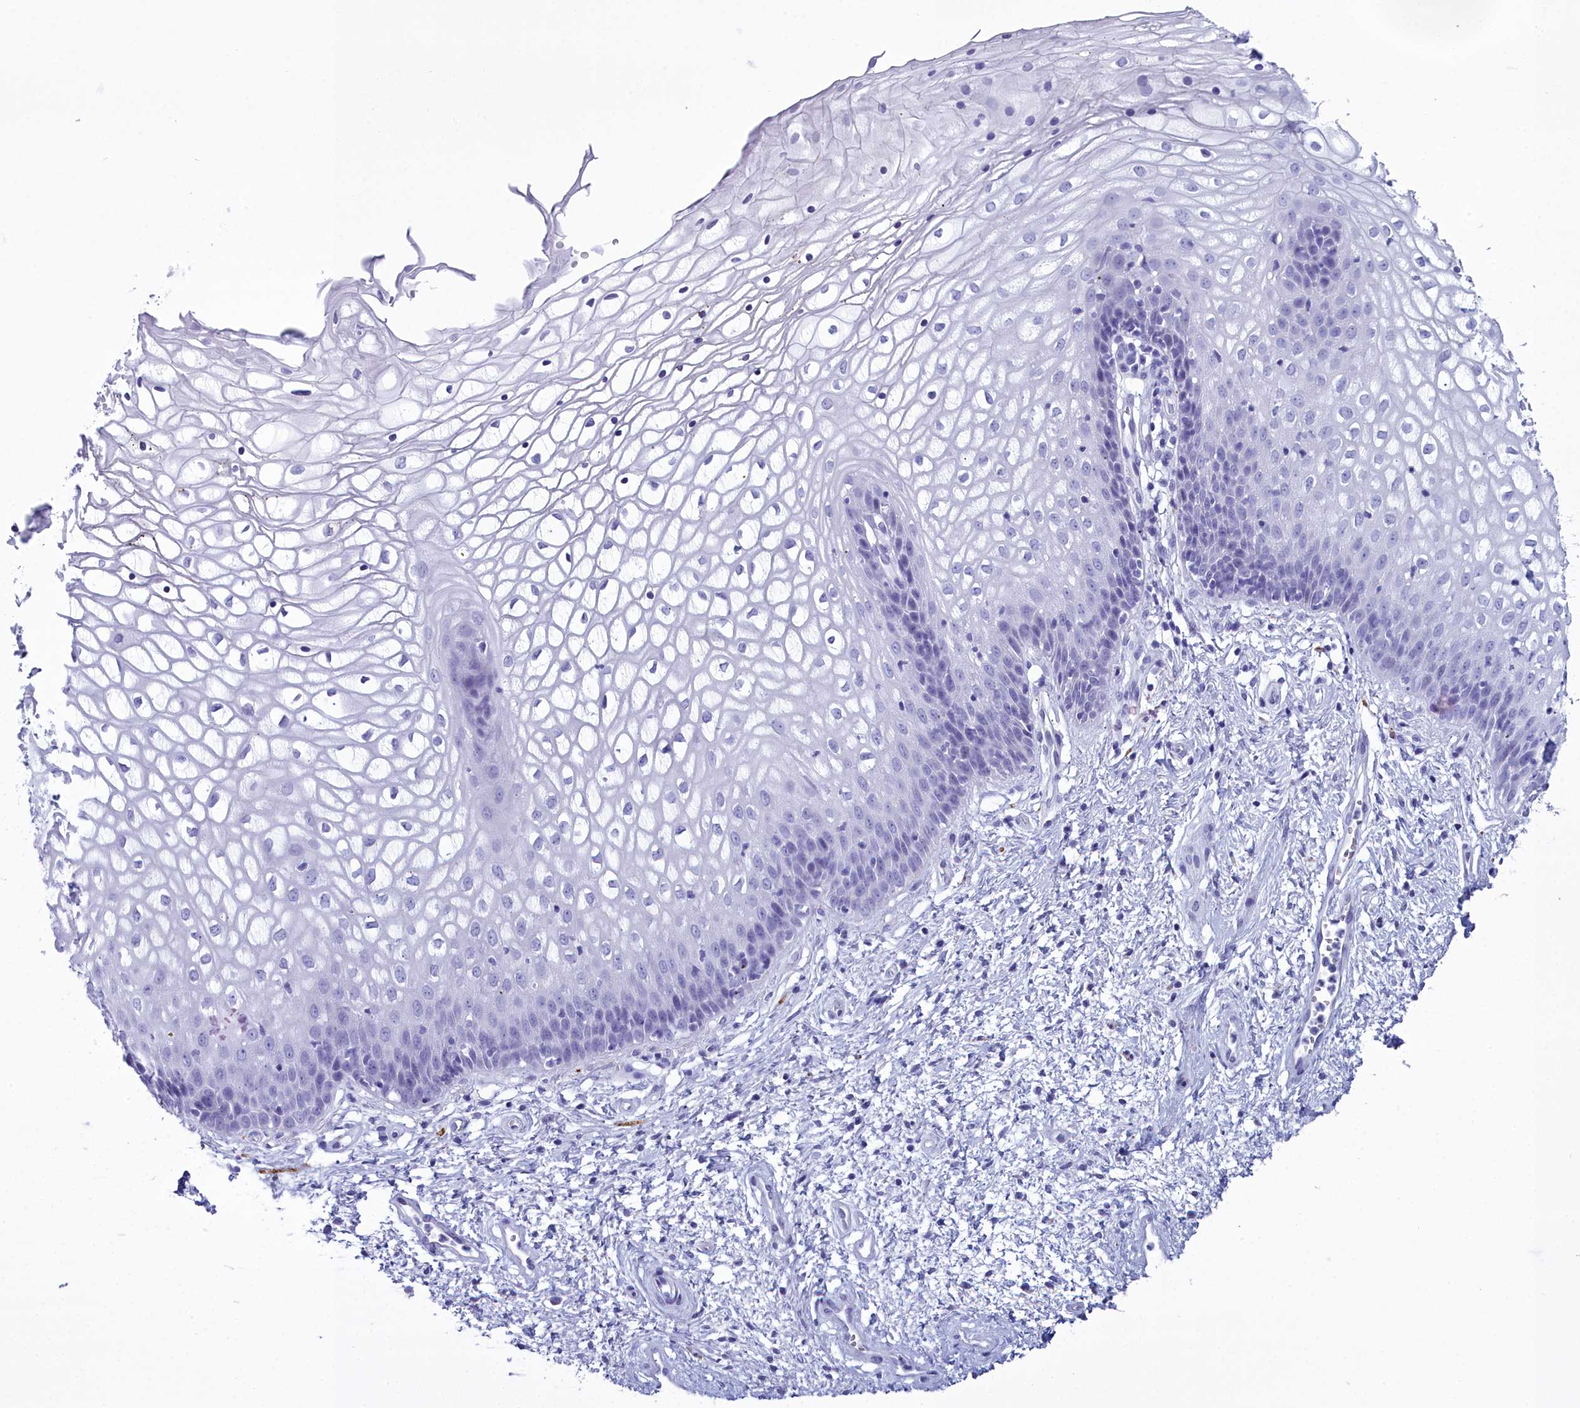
{"staining": {"intensity": "negative", "quantity": "none", "location": "none"}, "tissue": "vagina", "cell_type": "Squamous epithelial cells", "image_type": "normal", "snomed": [{"axis": "morphology", "description": "Normal tissue, NOS"}, {"axis": "topography", "description": "Vagina"}], "caption": "An IHC image of unremarkable vagina is shown. There is no staining in squamous epithelial cells of vagina.", "gene": "MAP6", "patient": {"sex": "female", "age": 34}}